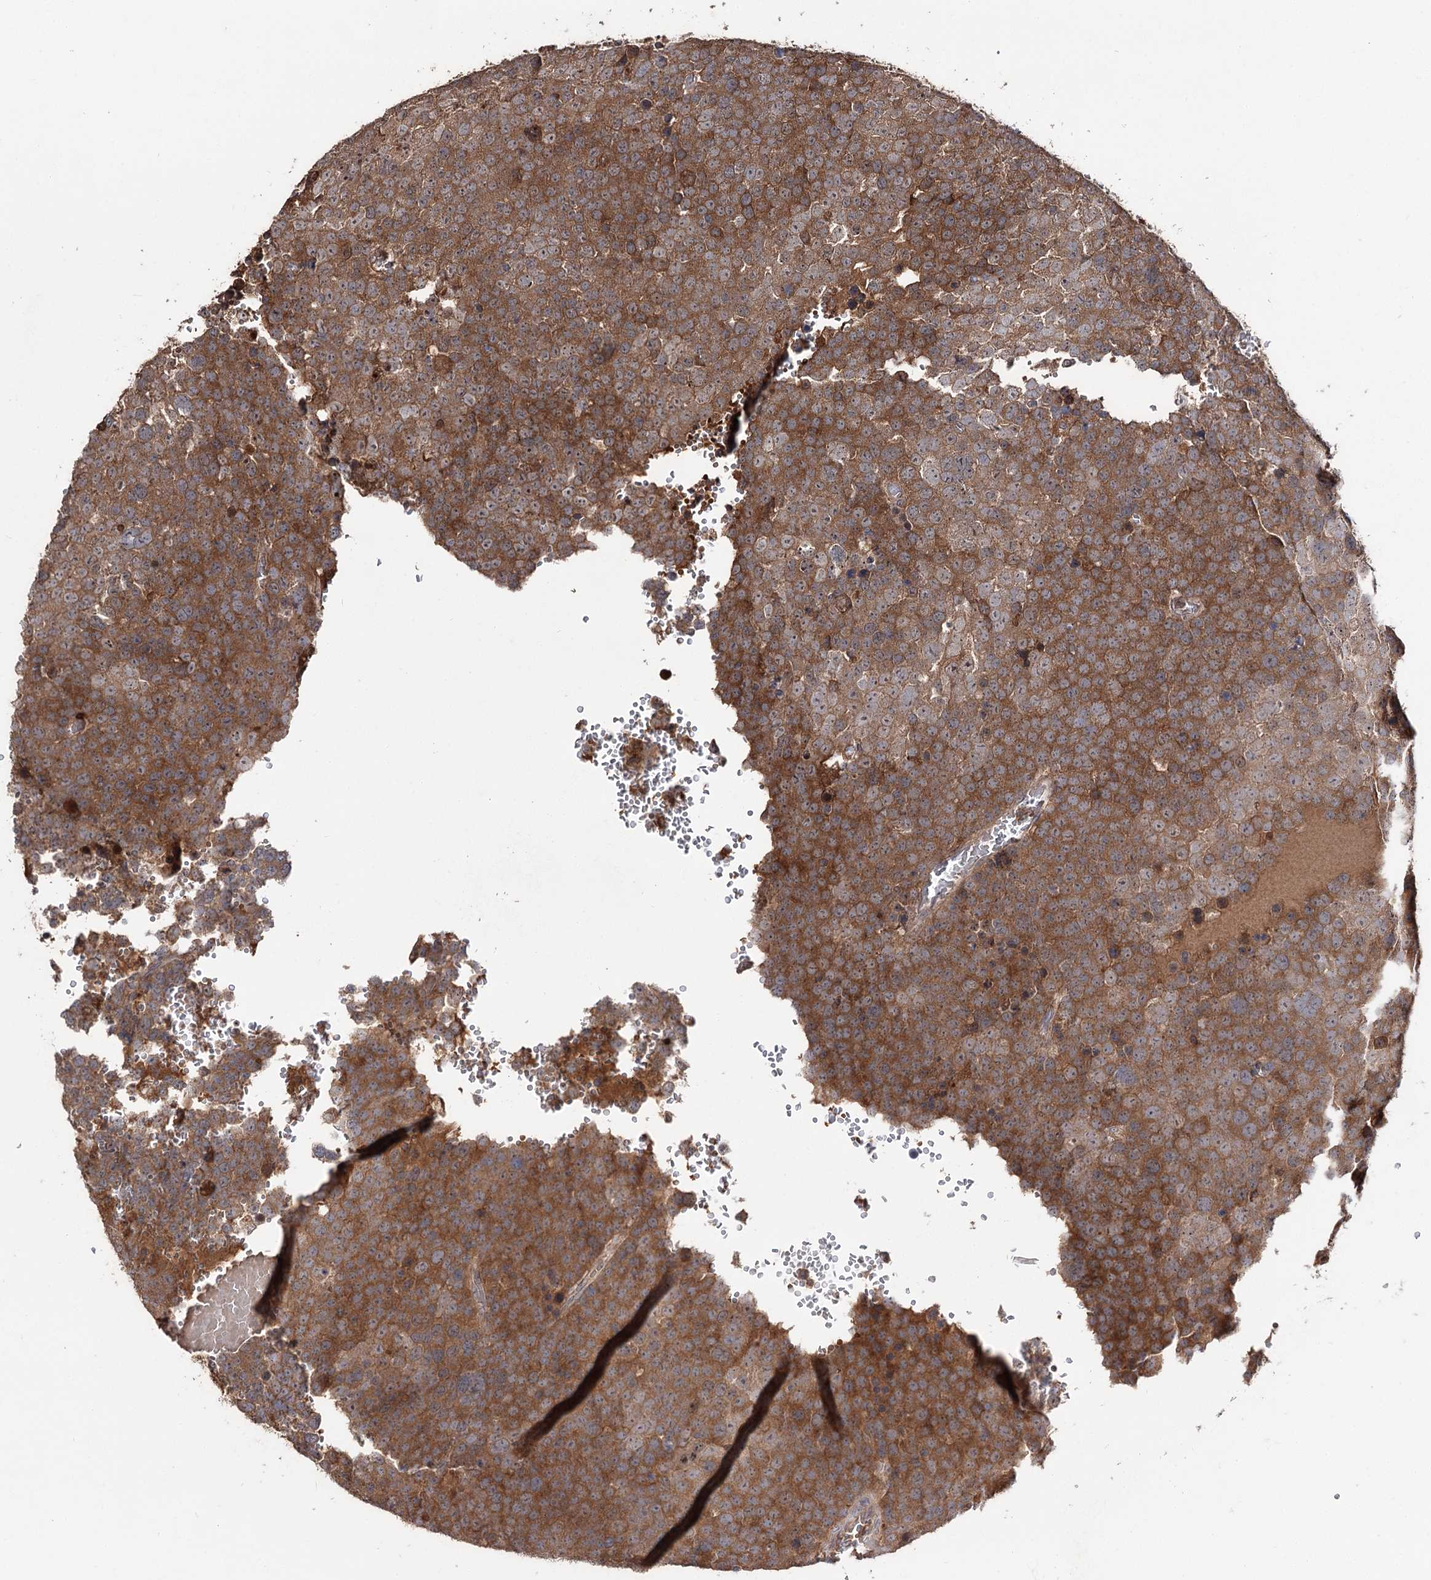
{"staining": {"intensity": "moderate", "quantity": ">75%", "location": "cytoplasmic/membranous"}, "tissue": "testis cancer", "cell_type": "Tumor cells", "image_type": "cancer", "snomed": [{"axis": "morphology", "description": "Seminoma, NOS"}, {"axis": "topography", "description": "Testis"}], "caption": "Immunohistochemical staining of testis seminoma displays moderate cytoplasmic/membranous protein positivity in about >75% of tumor cells. The protein is shown in brown color, while the nuclei are stained blue.", "gene": "FAM53B", "patient": {"sex": "male", "age": 71}}